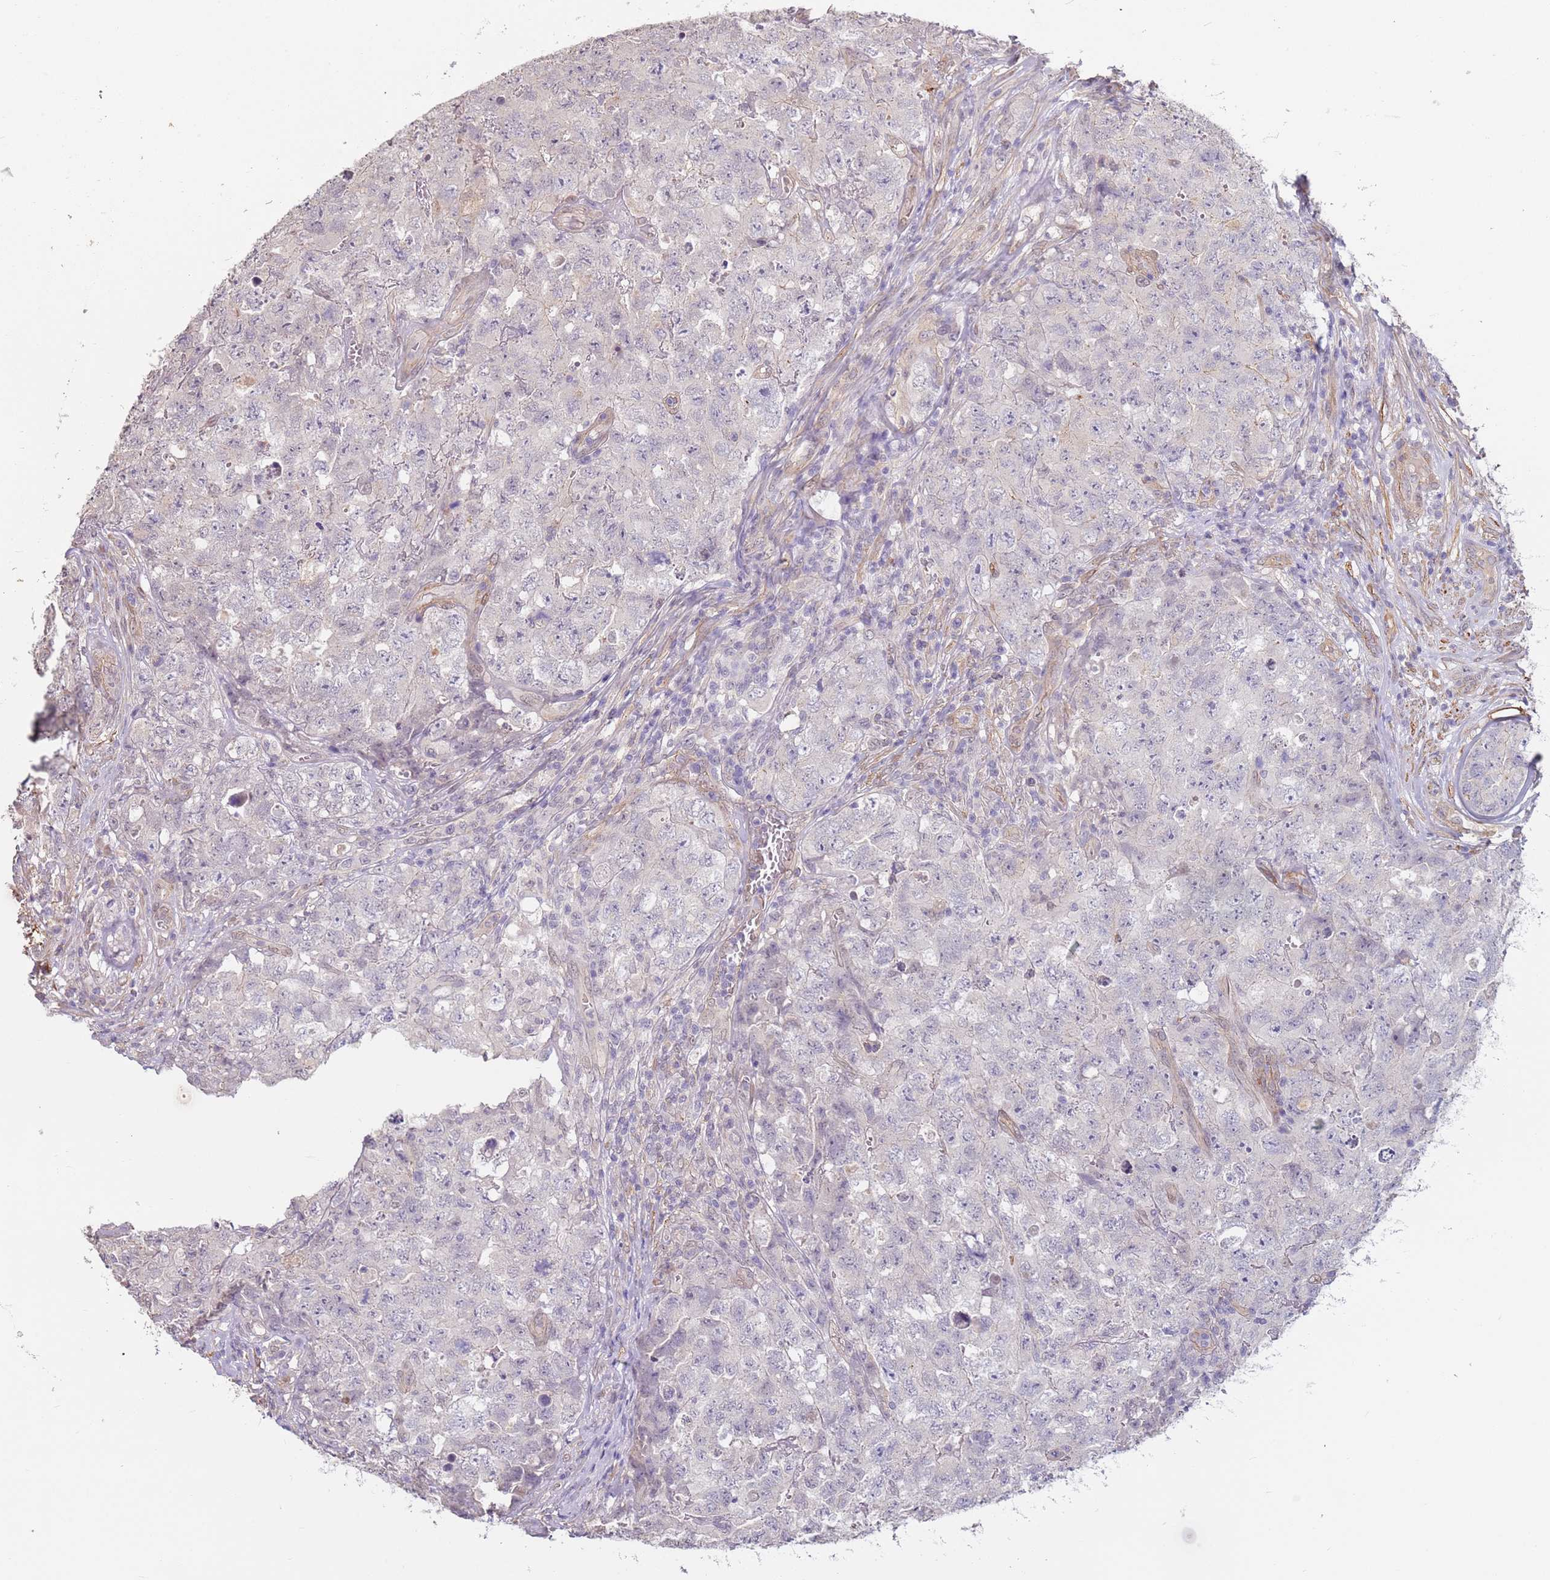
{"staining": {"intensity": "negative", "quantity": "none", "location": "none"}, "tissue": "testis cancer", "cell_type": "Tumor cells", "image_type": "cancer", "snomed": [{"axis": "morphology", "description": "Carcinoma, Embryonal, NOS"}, {"axis": "topography", "description": "Testis"}], "caption": "Testis embryonal carcinoma stained for a protein using immunohistochemistry shows no staining tumor cells.", "gene": "WDR93", "patient": {"sex": "male", "age": 31}}